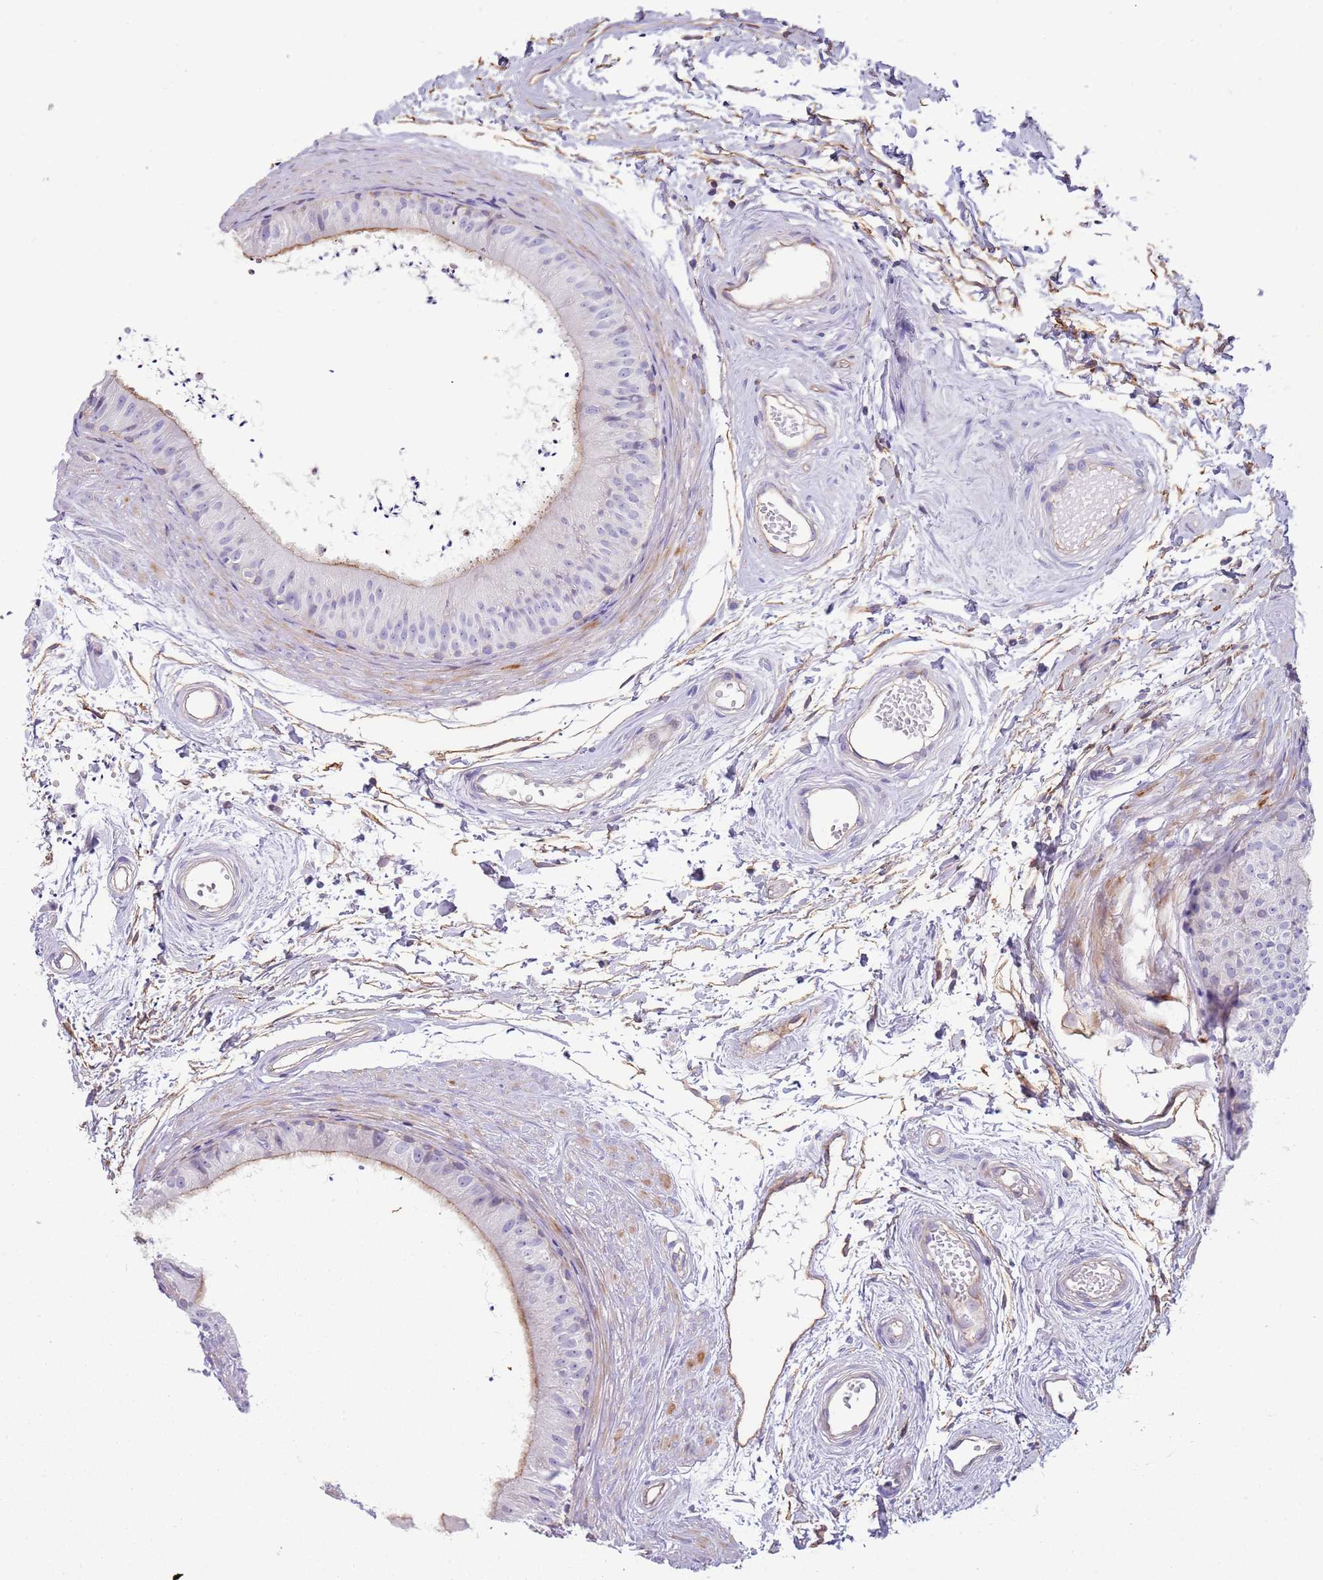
{"staining": {"intensity": "negative", "quantity": "none", "location": "none"}, "tissue": "epididymis", "cell_type": "Glandular cells", "image_type": "normal", "snomed": [{"axis": "morphology", "description": "Normal tissue, NOS"}, {"axis": "topography", "description": "Epididymis"}], "caption": "Immunohistochemistry image of unremarkable epididymis: epididymis stained with DAB (3,3'-diaminobenzidine) reveals no significant protein expression in glandular cells. (DAB (3,3'-diaminobenzidine) IHC with hematoxylin counter stain).", "gene": "ENSG00000271254", "patient": {"sex": "male", "age": 56}}